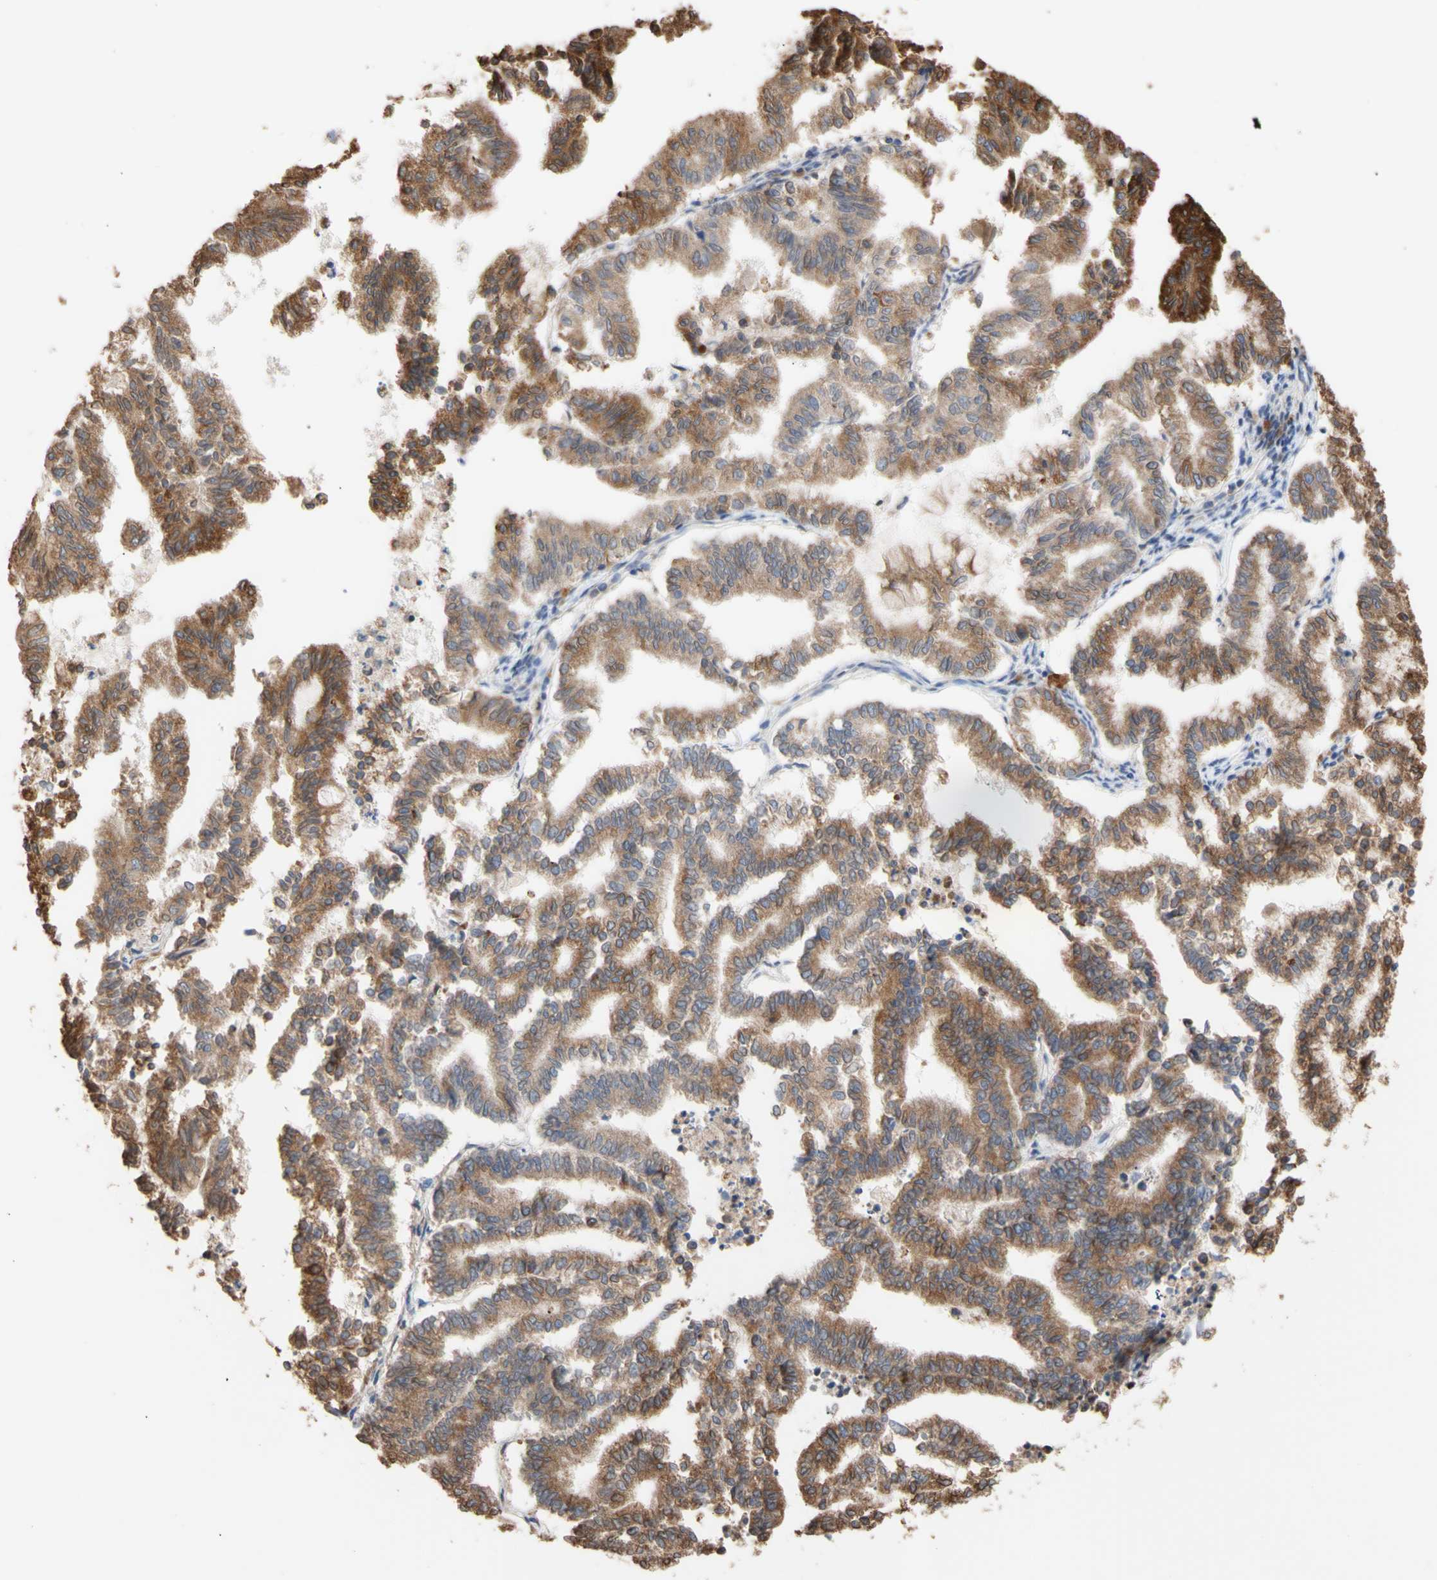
{"staining": {"intensity": "moderate", "quantity": ">75%", "location": "cytoplasmic/membranous"}, "tissue": "endometrial cancer", "cell_type": "Tumor cells", "image_type": "cancer", "snomed": [{"axis": "morphology", "description": "Necrosis, NOS"}, {"axis": "morphology", "description": "Adenocarcinoma, NOS"}, {"axis": "topography", "description": "Endometrium"}], "caption": "There is medium levels of moderate cytoplasmic/membranous staining in tumor cells of endometrial adenocarcinoma, as demonstrated by immunohistochemical staining (brown color).", "gene": "NECTIN3", "patient": {"sex": "female", "age": 79}}